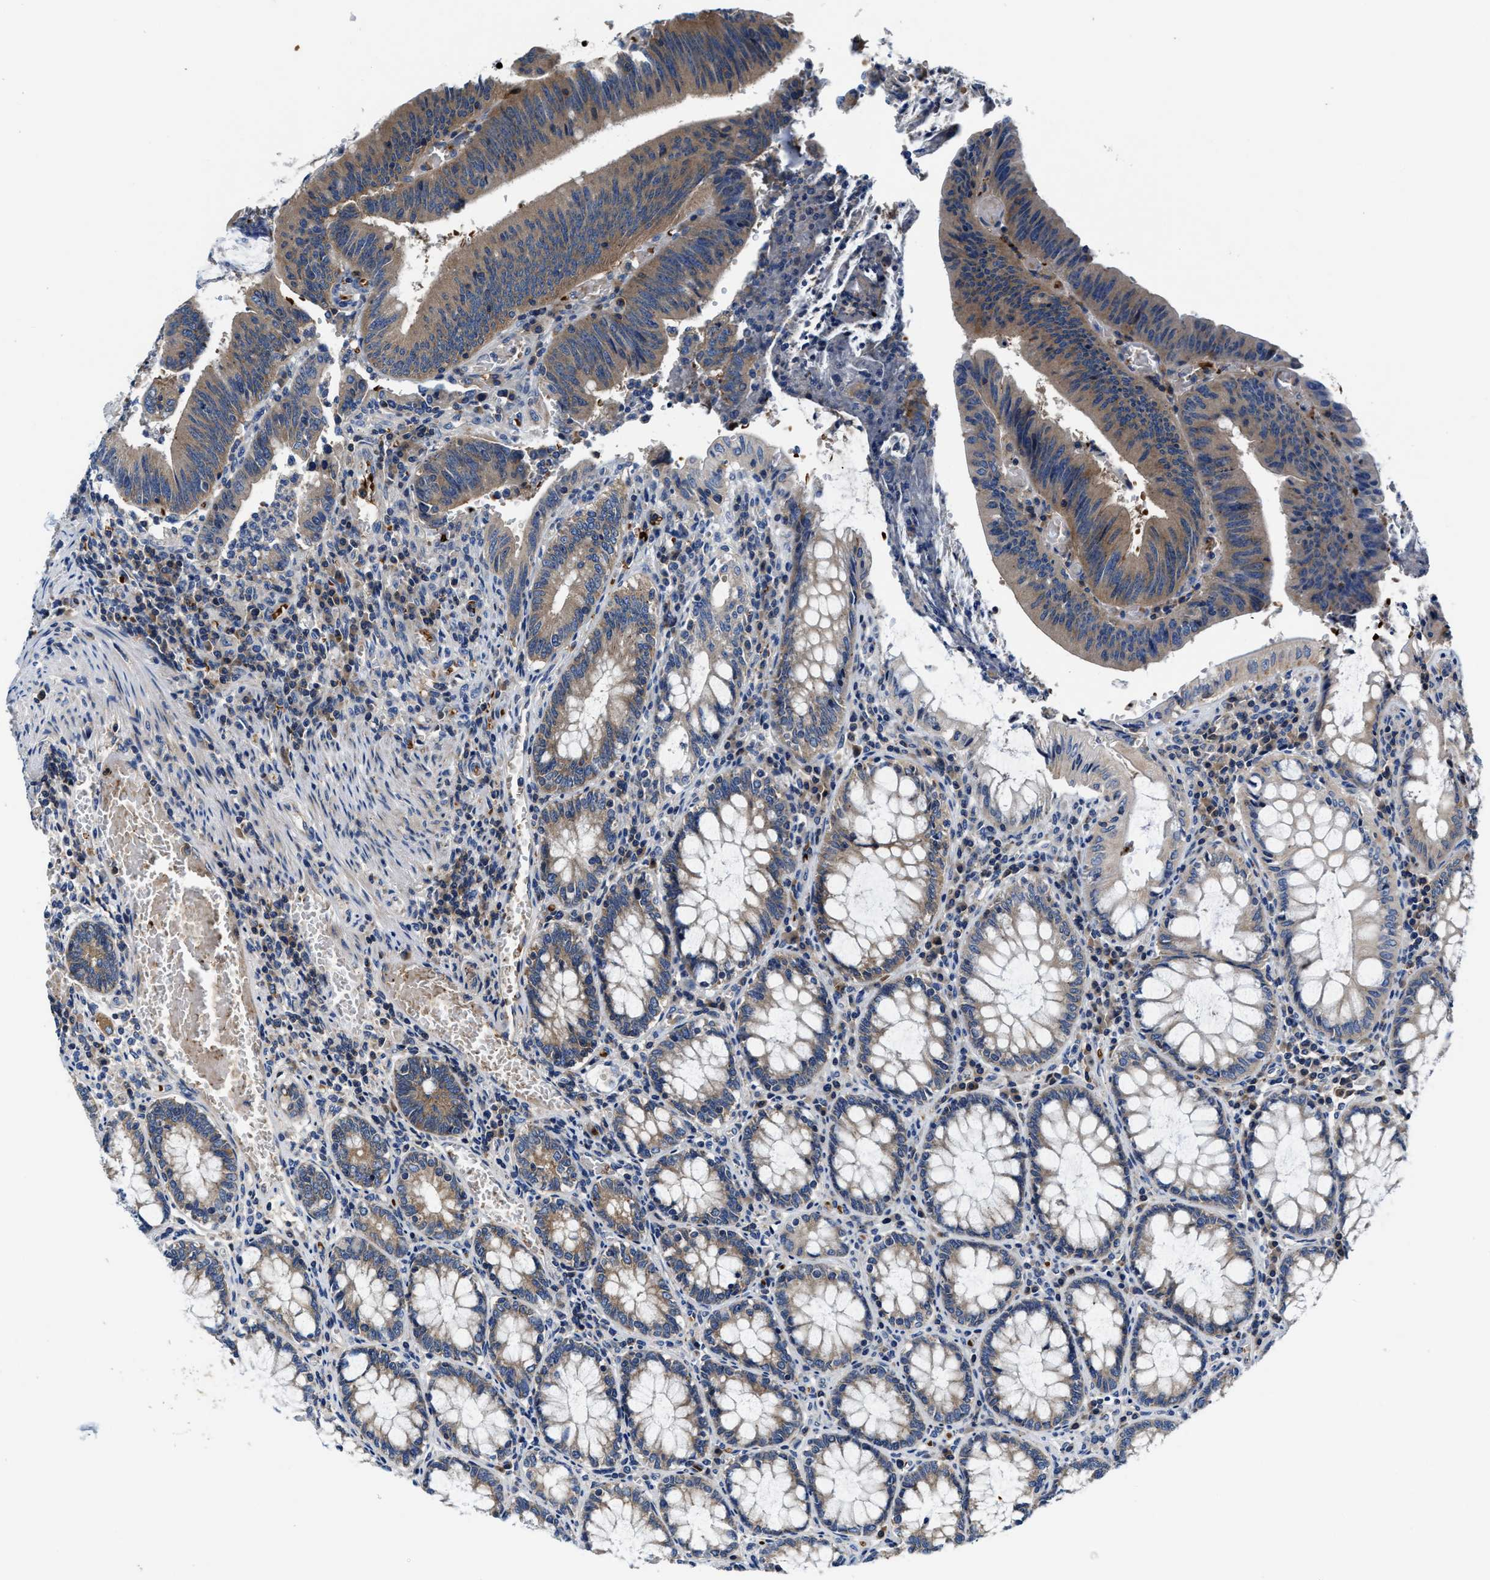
{"staining": {"intensity": "moderate", "quantity": ">75%", "location": "cytoplasmic/membranous"}, "tissue": "colorectal cancer", "cell_type": "Tumor cells", "image_type": "cancer", "snomed": [{"axis": "morphology", "description": "Normal tissue, NOS"}, {"axis": "morphology", "description": "Adenocarcinoma, NOS"}, {"axis": "topography", "description": "Rectum"}], "caption": "The histopathology image shows a brown stain indicating the presence of a protein in the cytoplasmic/membranous of tumor cells in adenocarcinoma (colorectal).", "gene": "PHLPP1", "patient": {"sex": "female", "age": 66}}